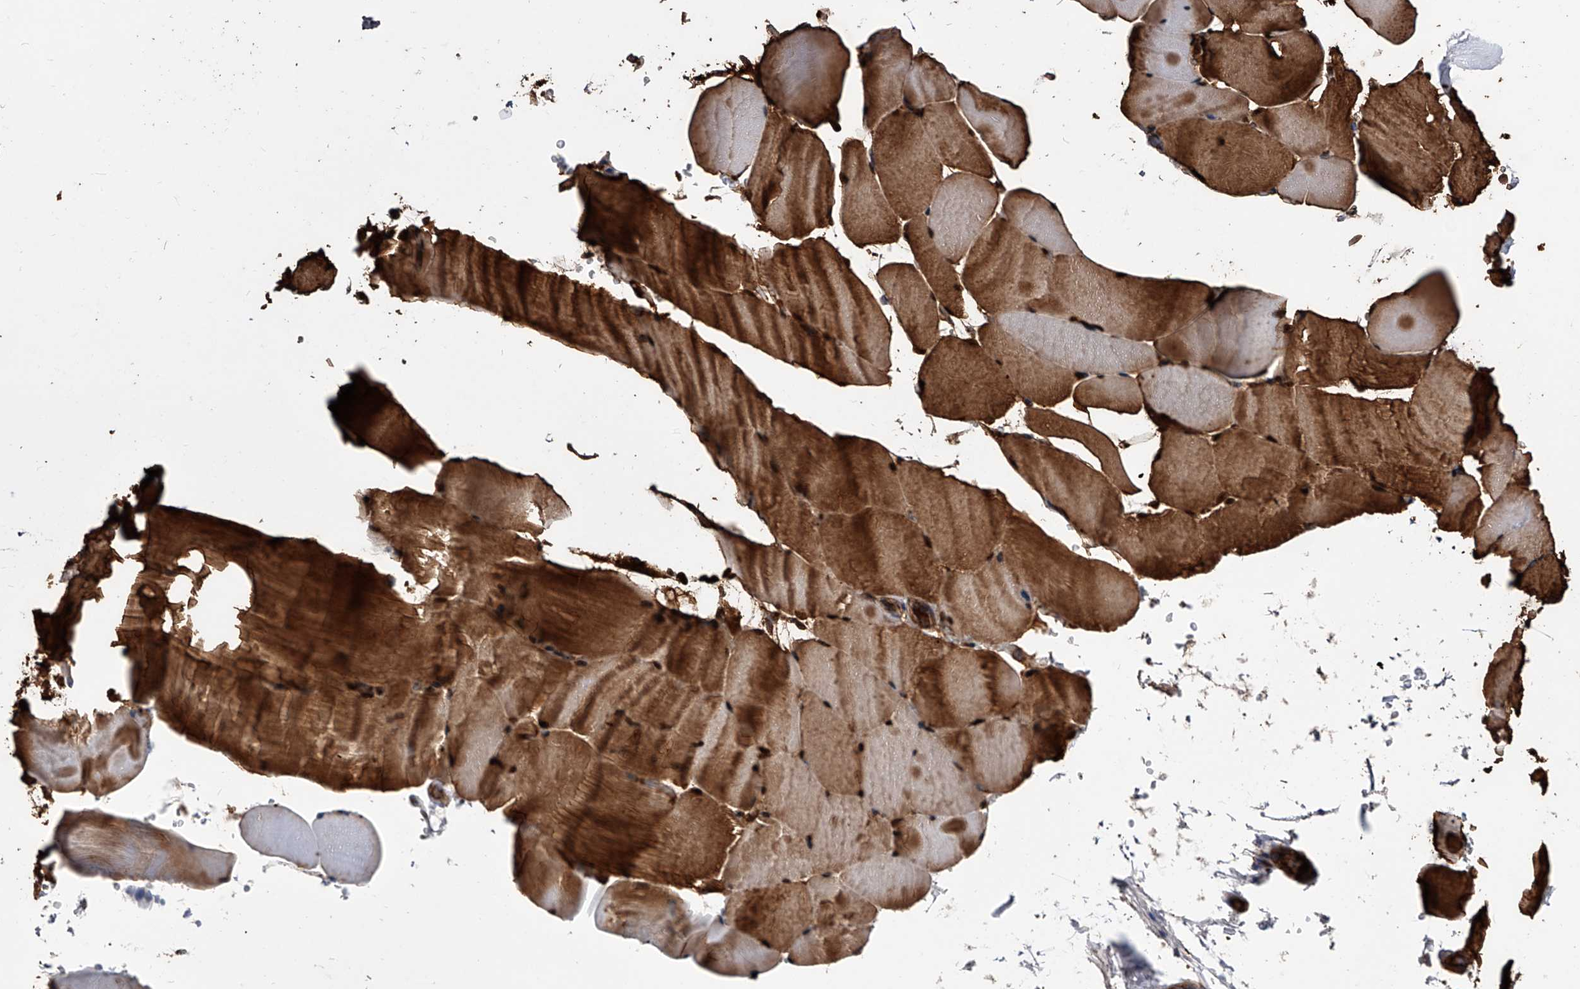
{"staining": {"intensity": "strong", "quantity": ">75%", "location": "cytoplasmic/membranous"}, "tissue": "skeletal muscle", "cell_type": "Myocytes", "image_type": "normal", "snomed": [{"axis": "morphology", "description": "Normal tissue, NOS"}, {"axis": "topography", "description": "Skeletal muscle"}, {"axis": "topography", "description": "Parathyroid gland"}], "caption": "Immunohistochemistry (DAB) staining of benign human skeletal muscle displays strong cytoplasmic/membranous protein expression in approximately >75% of myocytes.", "gene": "SMPDL3A", "patient": {"sex": "female", "age": 37}}